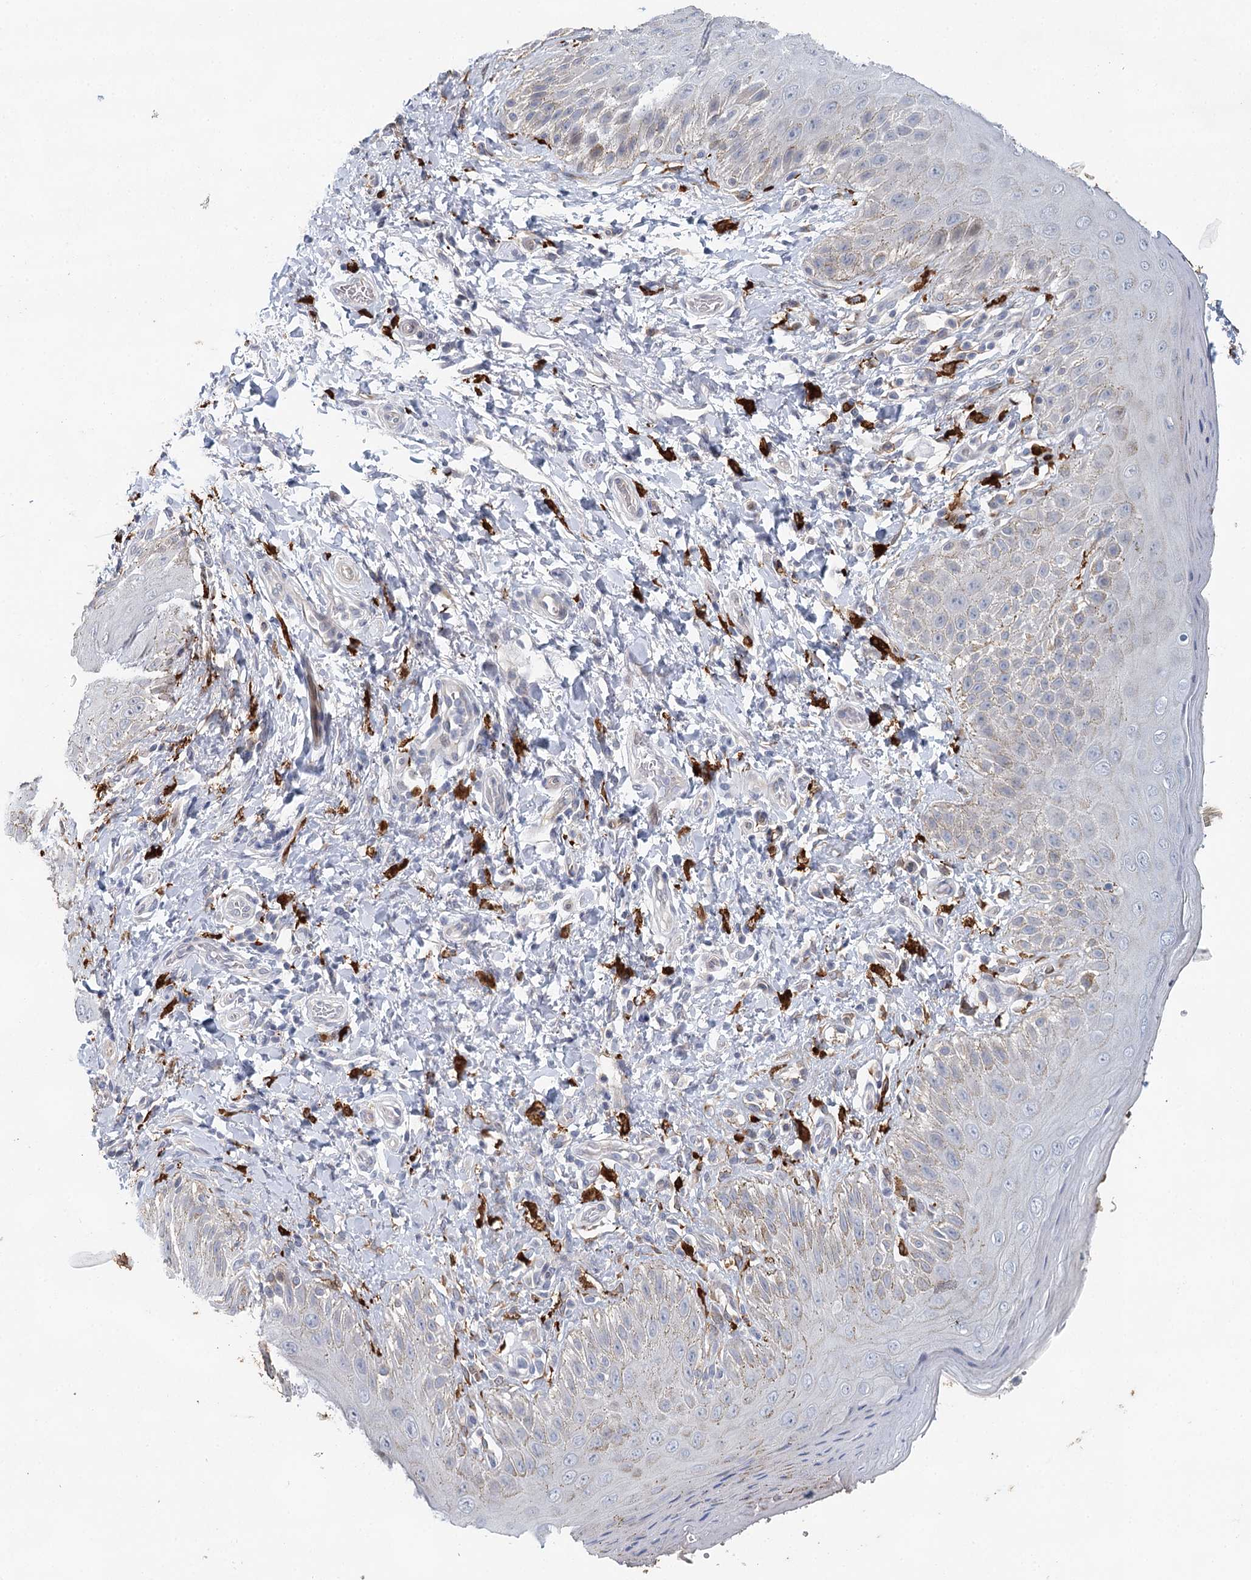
{"staining": {"intensity": "weak", "quantity": "<25%", "location": "cytoplasmic/membranous"}, "tissue": "skin", "cell_type": "Epidermal cells", "image_type": "normal", "snomed": [{"axis": "morphology", "description": "Normal tissue, NOS"}, {"axis": "topography", "description": "Anal"}], "caption": "There is no significant staining in epidermal cells of skin. (Immunohistochemistry (ihc), brightfield microscopy, high magnification).", "gene": "SLC19A3", "patient": {"sex": "male", "age": 44}}